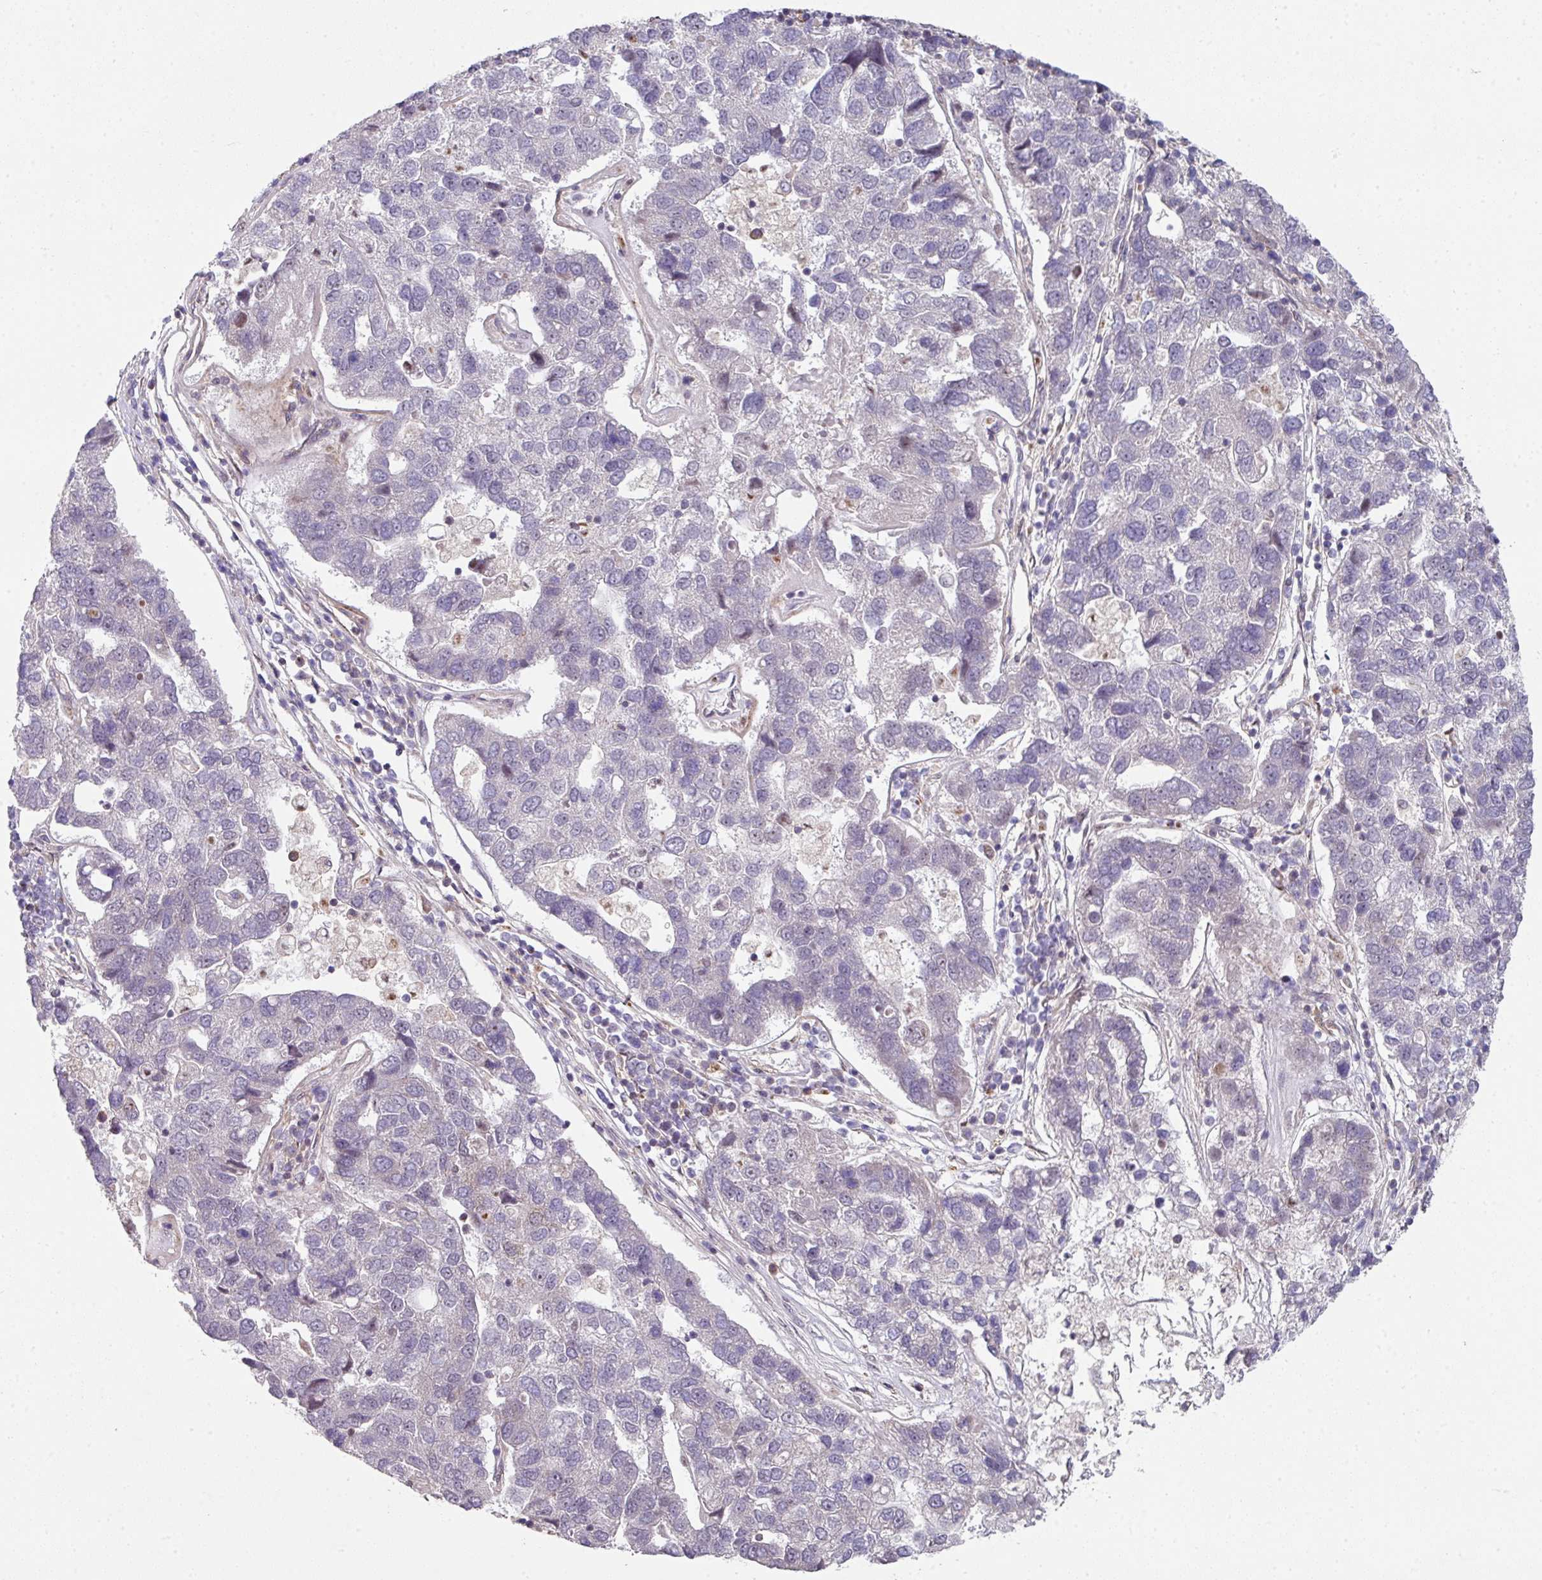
{"staining": {"intensity": "negative", "quantity": "none", "location": "none"}, "tissue": "pancreatic cancer", "cell_type": "Tumor cells", "image_type": "cancer", "snomed": [{"axis": "morphology", "description": "Adenocarcinoma, NOS"}, {"axis": "topography", "description": "Pancreas"}], "caption": "Immunohistochemistry micrograph of human pancreatic cancer (adenocarcinoma) stained for a protein (brown), which displays no staining in tumor cells.", "gene": "CAMLG", "patient": {"sex": "female", "age": 61}}